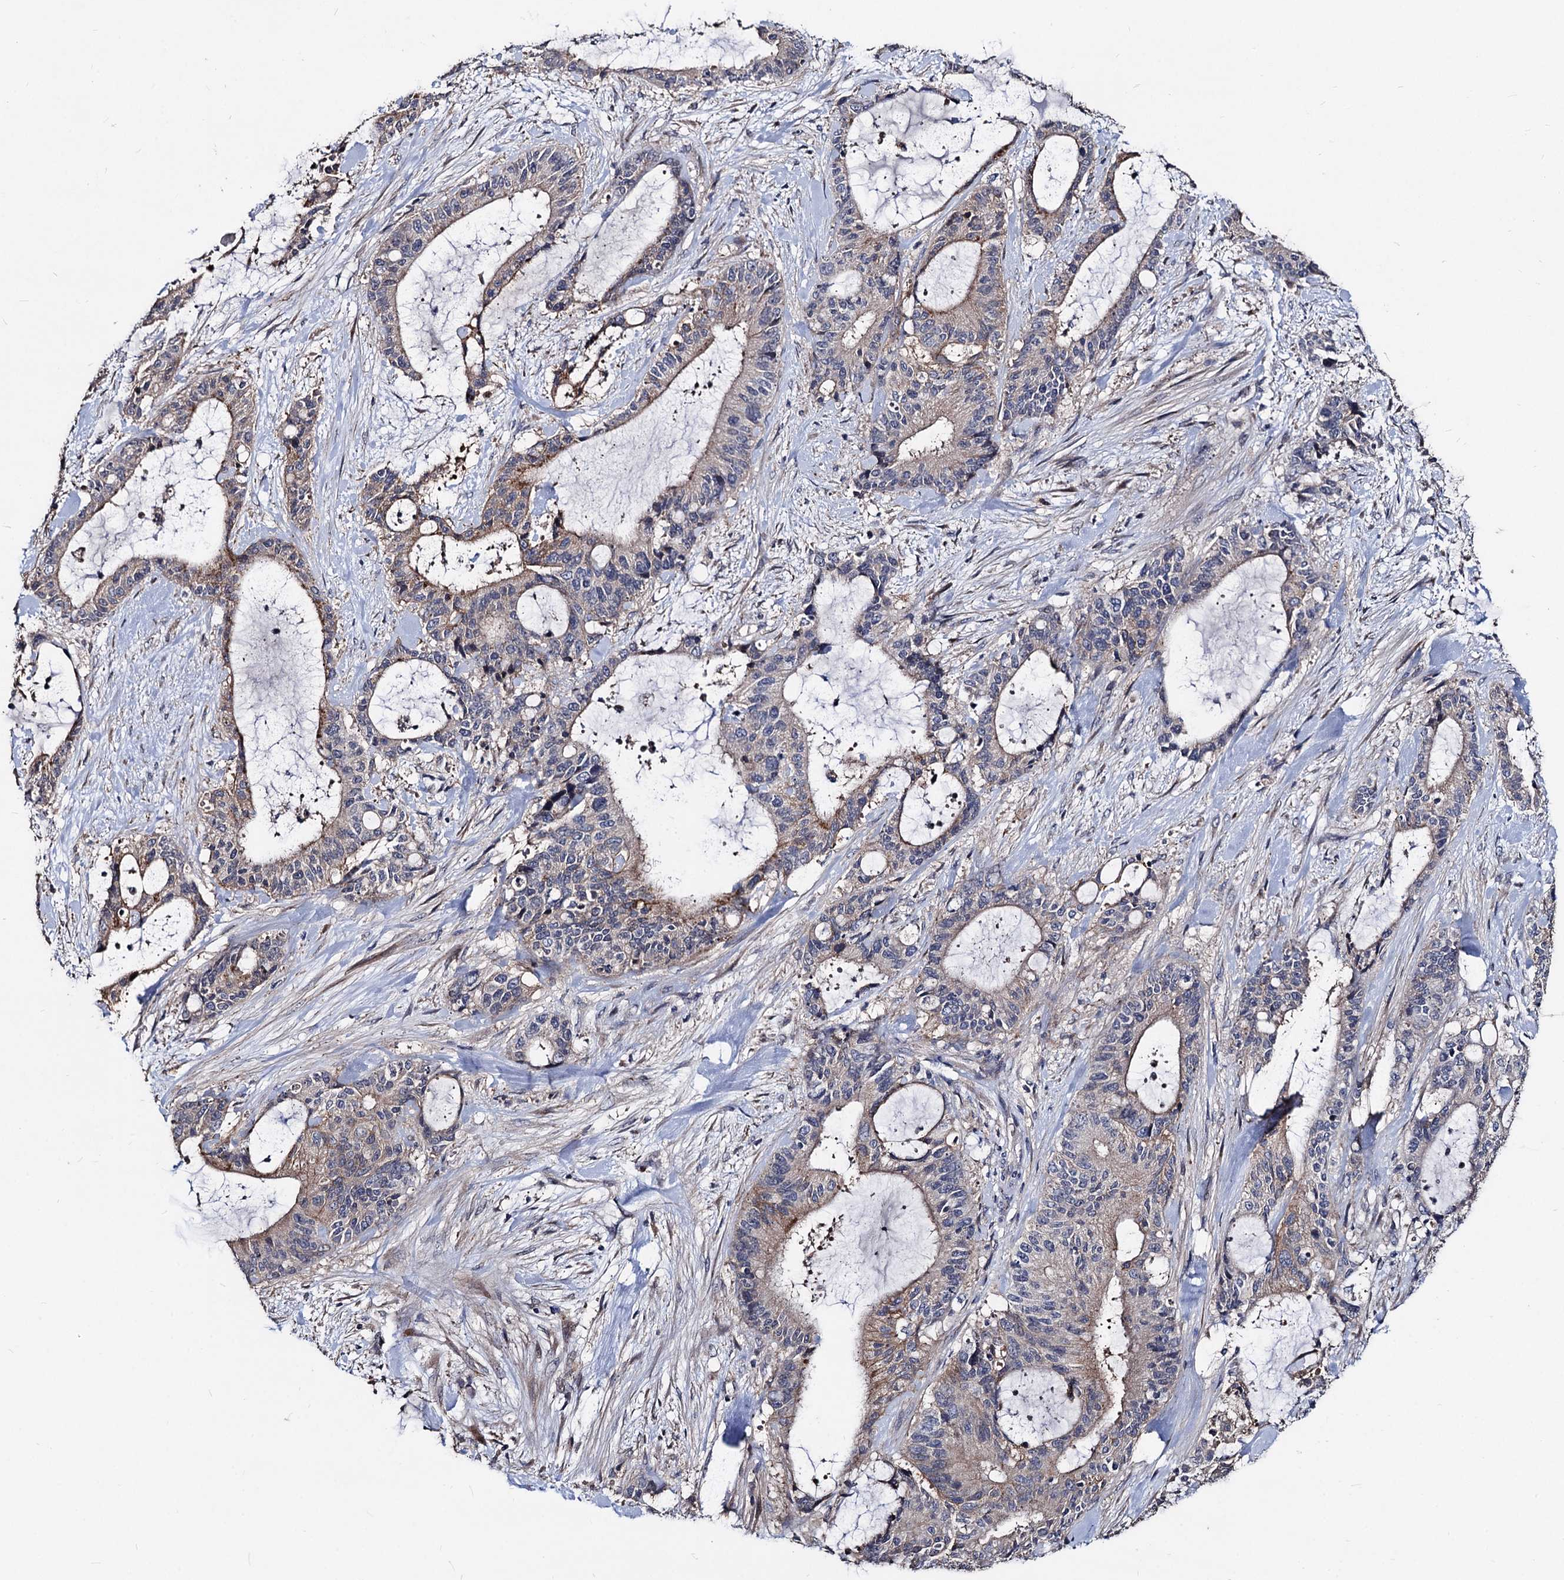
{"staining": {"intensity": "moderate", "quantity": "<25%", "location": "cytoplasmic/membranous"}, "tissue": "liver cancer", "cell_type": "Tumor cells", "image_type": "cancer", "snomed": [{"axis": "morphology", "description": "Normal tissue, NOS"}, {"axis": "morphology", "description": "Cholangiocarcinoma"}, {"axis": "topography", "description": "Liver"}, {"axis": "topography", "description": "Peripheral nerve tissue"}], "caption": "The immunohistochemical stain labels moderate cytoplasmic/membranous positivity in tumor cells of liver cancer (cholangiocarcinoma) tissue. The protein is shown in brown color, while the nuclei are stained blue.", "gene": "SMAGP", "patient": {"sex": "female", "age": 73}}